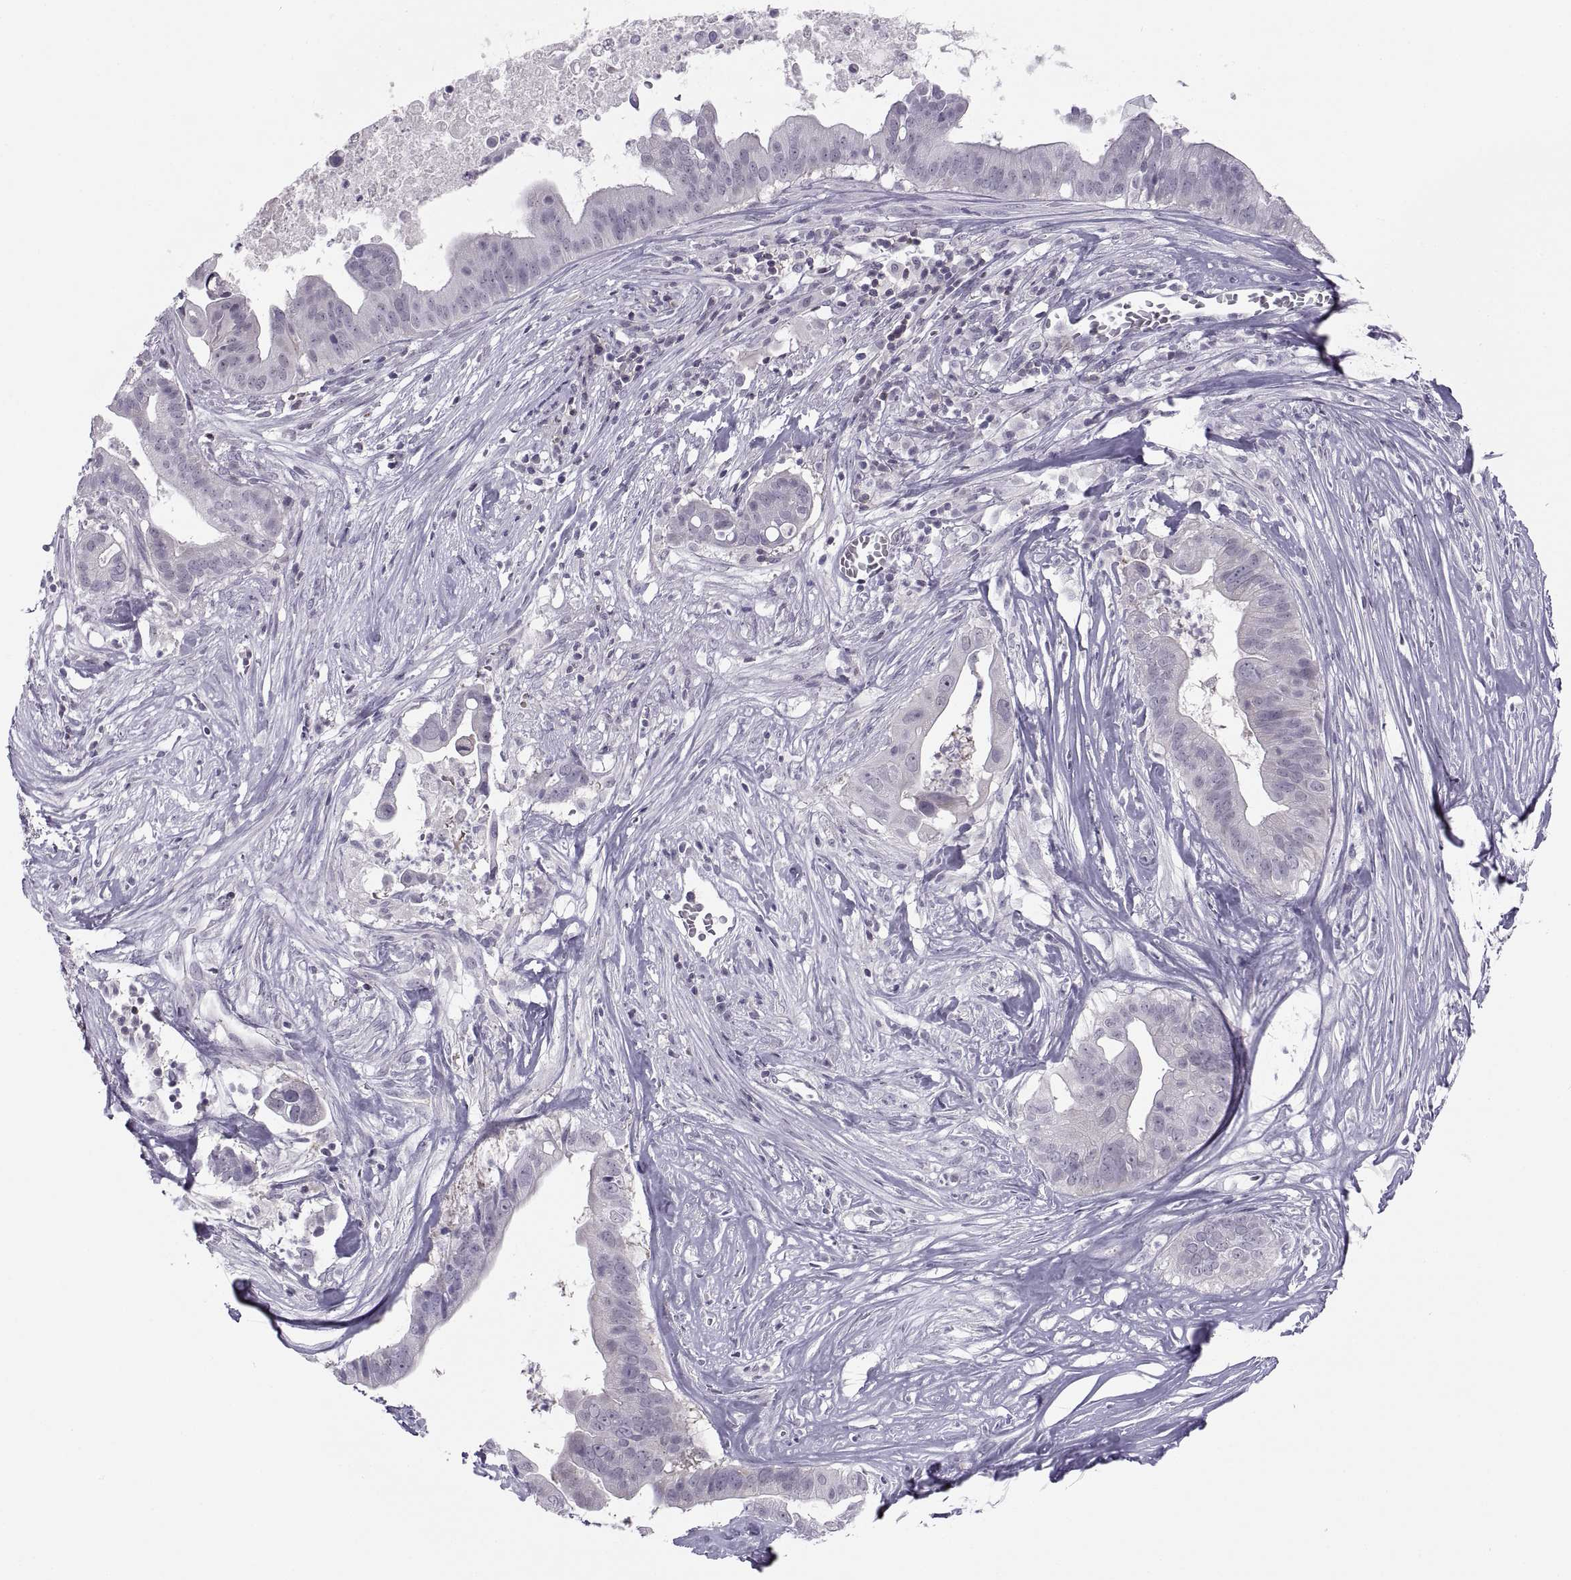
{"staining": {"intensity": "negative", "quantity": "none", "location": "none"}, "tissue": "pancreatic cancer", "cell_type": "Tumor cells", "image_type": "cancer", "snomed": [{"axis": "morphology", "description": "Adenocarcinoma, NOS"}, {"axis": "topography", "description": "Pancreas"}], "caption": "Tumor cells show no significant expression in pancreatic cancer (adenocarcinoma).", "gene": "TTC21A", "patient": {"sex": "male", "age": 61}}